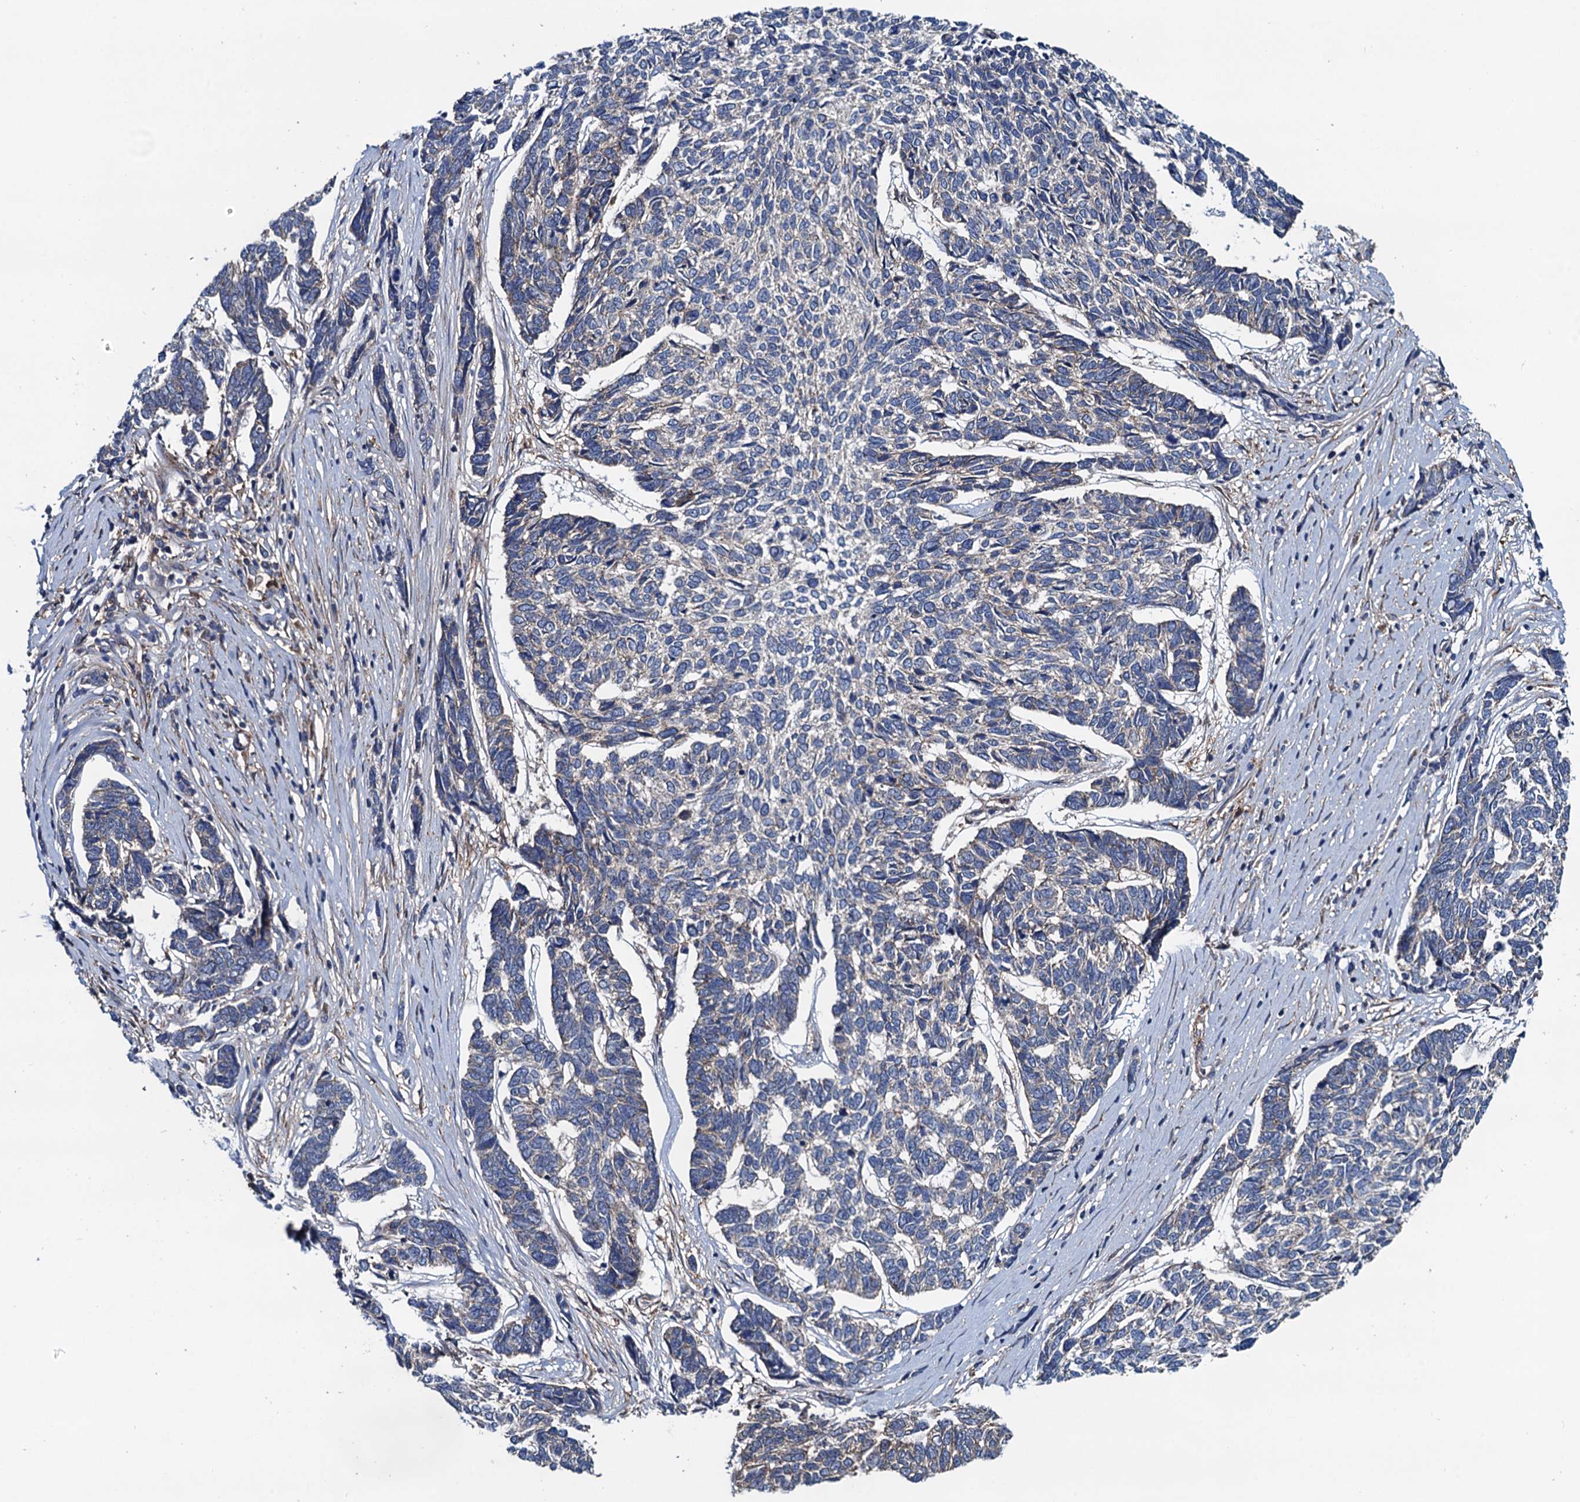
{"staining": {"intensity": "negative", "quantity": "none", "location": "none"}, "tissue": "skin cancer", "cell_type": "Tumor cells", "image_type": "cancer", "snomed": [{"axis": "morphology", "description": "Basal cell carcinoma"}, {"axis": "topography", "description": "Skin"}], "caption": "The micrograph shows no significant staining in tumor cells of skin cancer. (DAB immunohistochemistry visualized using brightfield microscopy, high magnification).", "gene": "EFL1", "patient": {"sex": "female", "age": 65}}